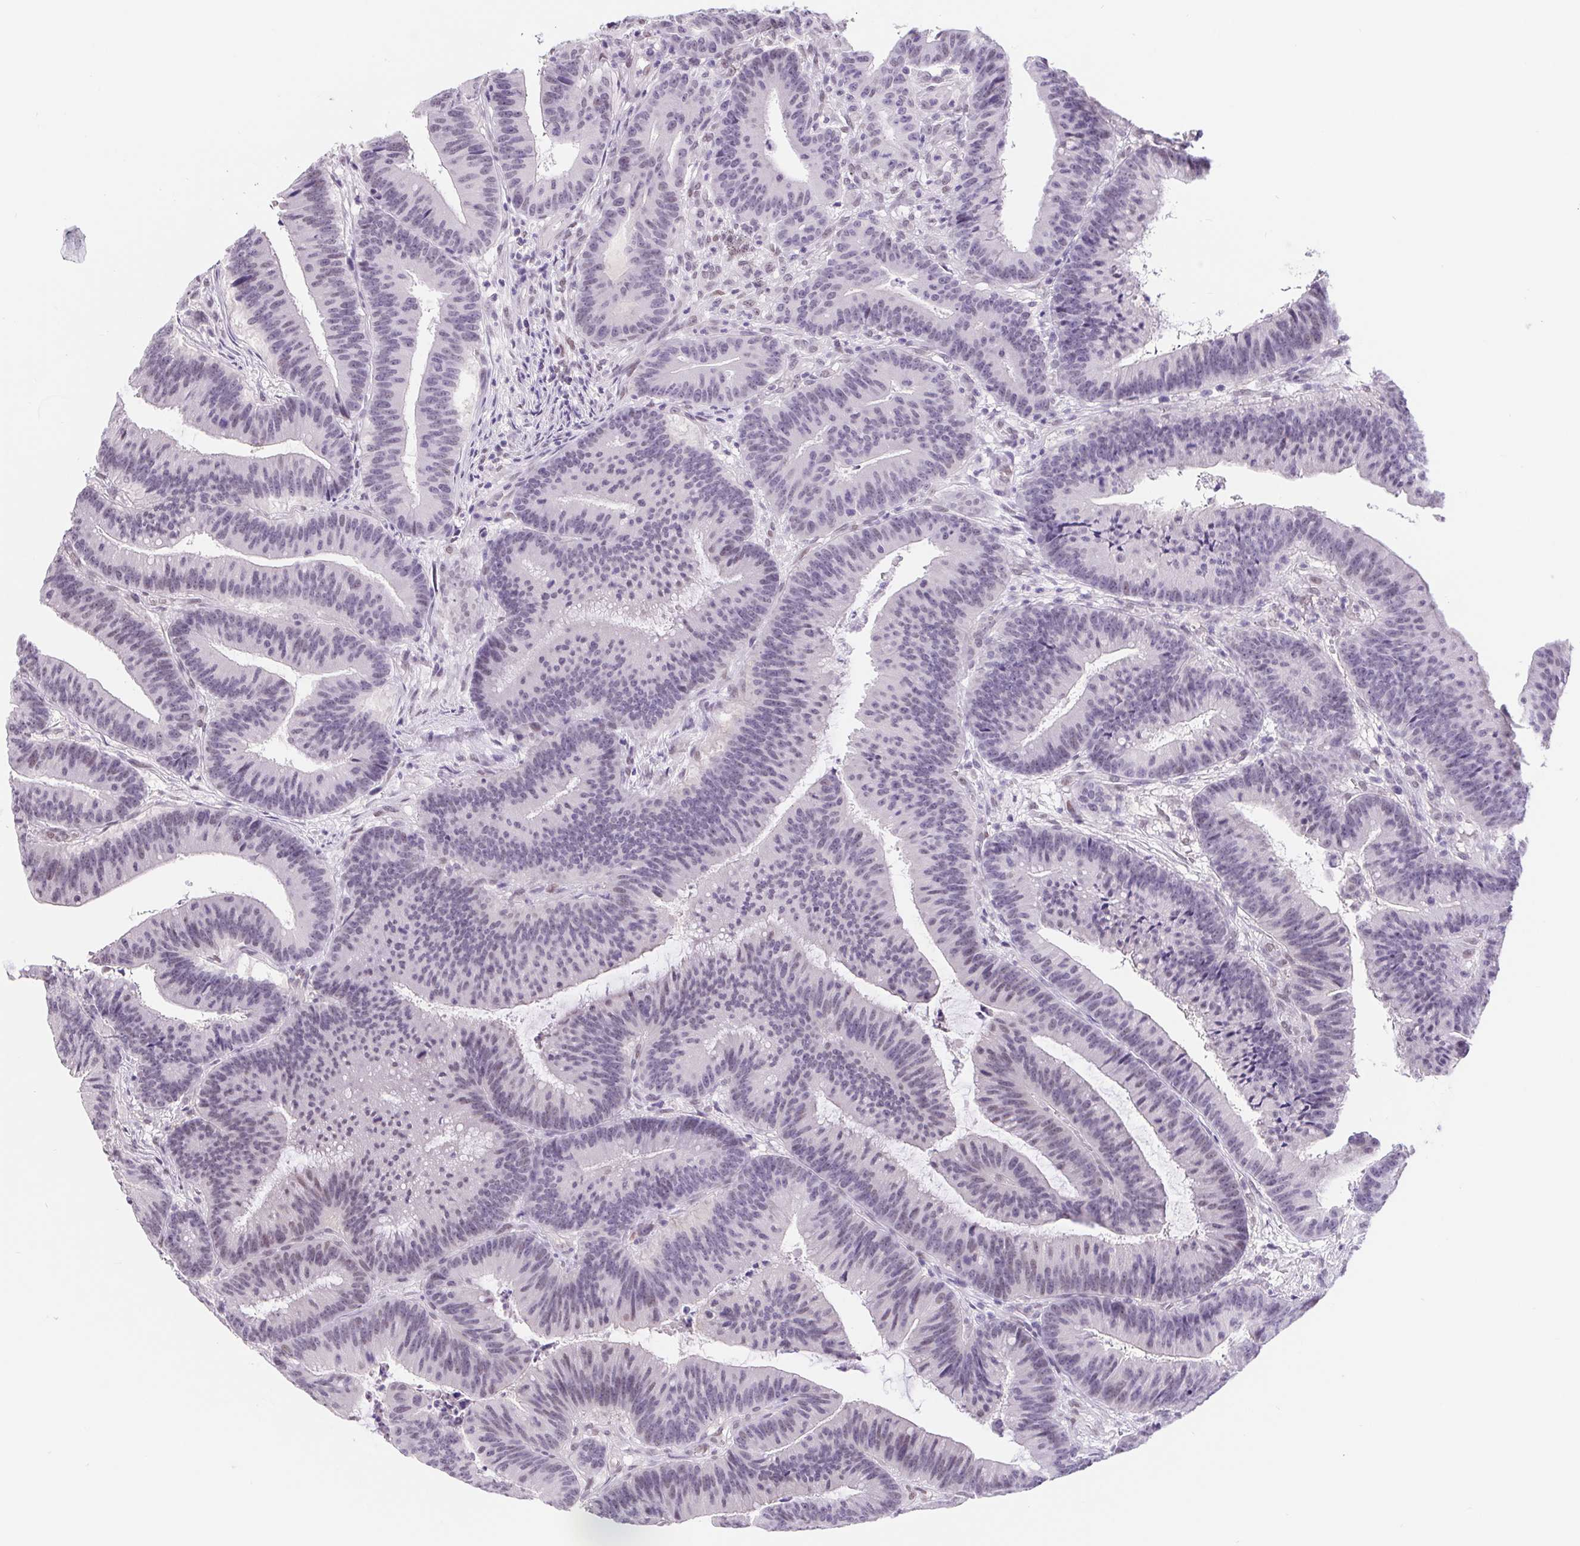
{"staining": {"intensity": "negative", "quantity": "none", "location": "none"}, "tissue": "colorectal cancer", "cell_type": "Tumor cells", "image_type": "cancer", "snomed": [{"axis": "morphology", "description": "Adenocarcinoma, NOS"}, {"axis": "topography", "description": "Colon"}], "caption": "Immunohistochemistry (IHC) image of neoplastic tissue: human colorectal cancer (adenocarcinoma) stained with DAB (3,3'-diaminobenzidine) displays no significant protein positivity in tumor cells. Nuclei are stained in blue.", "gene": "CAND1", "patient": {"sex": "female", "age": 78}}